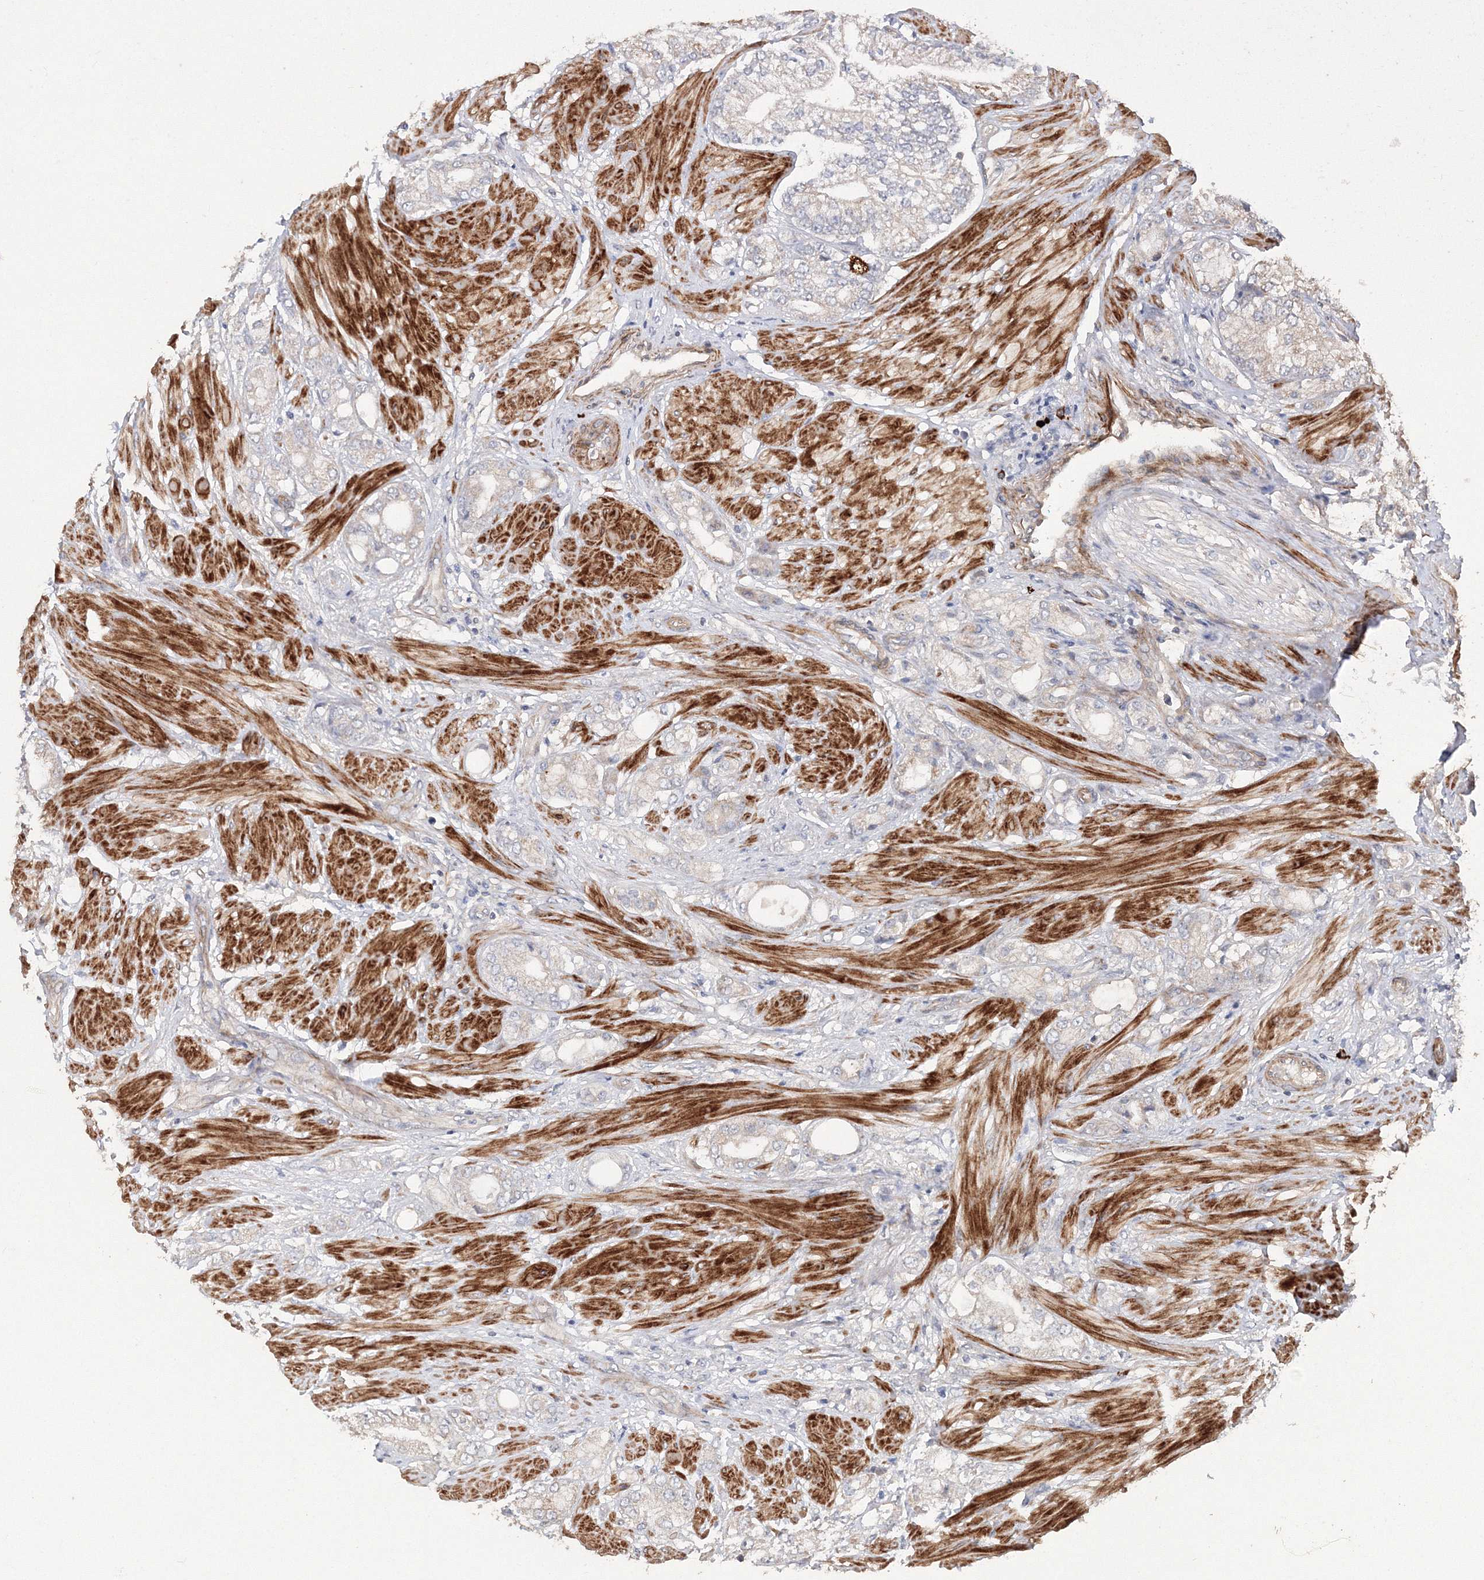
{"staining": {"intensity": "negative", "quantity": "none", "location": "none"}, "tissue": "prostate cancer", "cell_type": "Tumor cells", "image_type": "cancer", "snomed": [{"axis": "morphology", "description": "Adenocarcinoma, High grade"}, {"axis": "topography", "description": "Prostate"}], "caption": "The micrograph shows no staining of tumor cells in prostate cancer. (DAB (3,3'-diaminobenzidine) immunohistochemistry visualized using brightfield microscopy, high magnification).", "gene": "NALF2", "patient": {"sex": "male", "age": 50}}